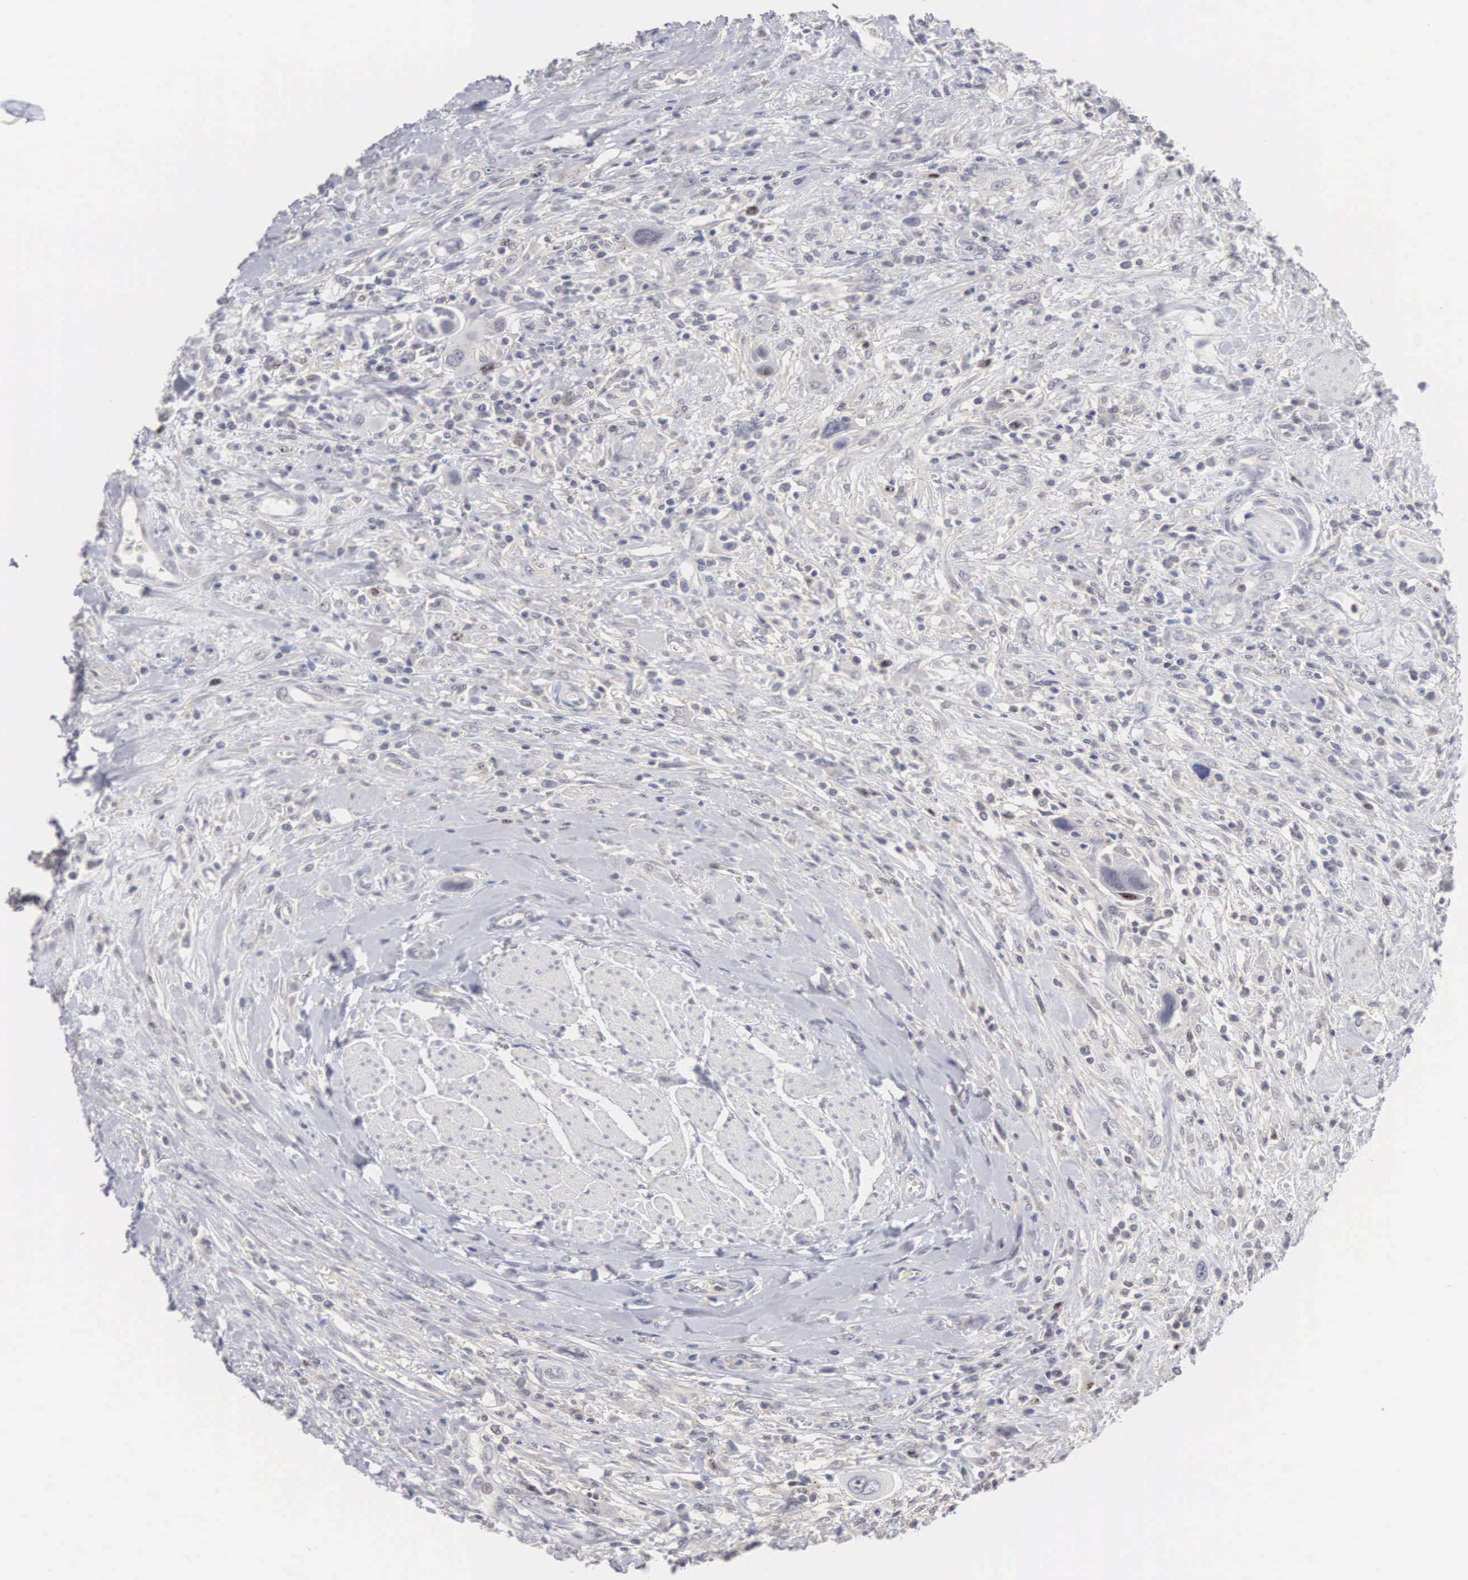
{"staining": {"intensity": "negative", "quantity": "none", "location": "none"}, "tissue": "urothelial cancer", "cell_type": "Tumor cells", "image_type": "cancer", "snomed": [{"axis": "morphology", "description": "Urothelial carcinoma, High grade"}, {"axis": "topography", "description": "Urinary bladder"}], "caption": "A high-resolution micrograph shows IHC staining of urothelial carcinoma (high-grade), which displays no significant positivity in tumor cells. (Stains: DAB (3,3'-diaminobenzidine) immunohistochemistry (IHC) with hematoxylin counter stain, Microscopy: brightfield microscopy at high magnification).", "gene": "KDM6A", "patient": {"sex": "male", "age": 50}}